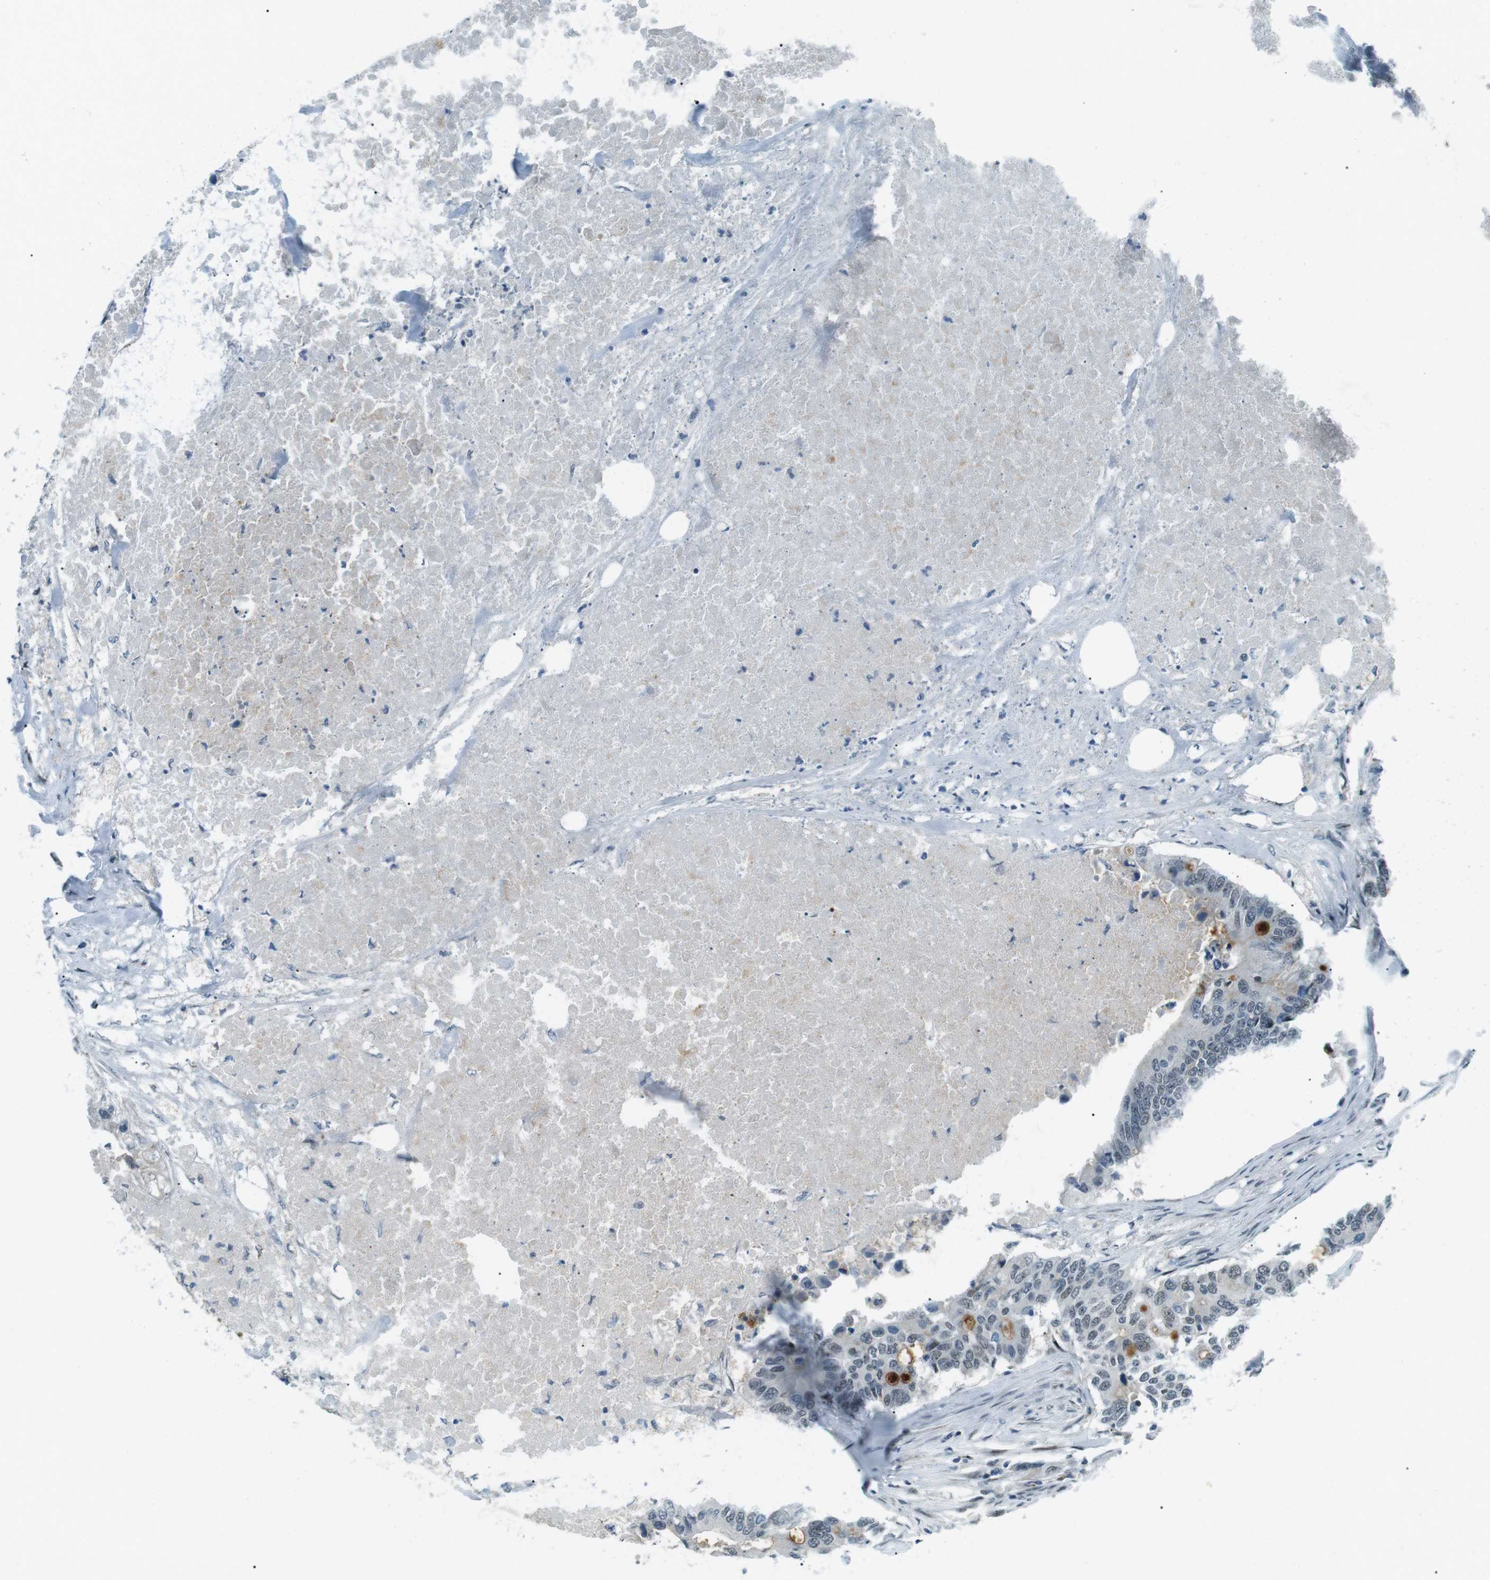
{"staining": {"intensity": "weak", "quantity": "<25%", "location": "nuclear"}, "tissue": "colorectal cancer", "cell_type": "Tumor cells", "image_type": "cancer", "snomed": [{"axis": "morphology", "description": "Adenocarcinoma, NOS"}, {"axis": "topography", "description": "Colon"}], "caption": "Tumor cells show no significant protein positivity in adenocarcinoma (colorectal). Brightfield microscopy of IHC stained with DAB (brown) and hematoxylin (blue), captured at high magnification.", "gene": "PJA1", "patient": {"sex": "male", "age": 71}}